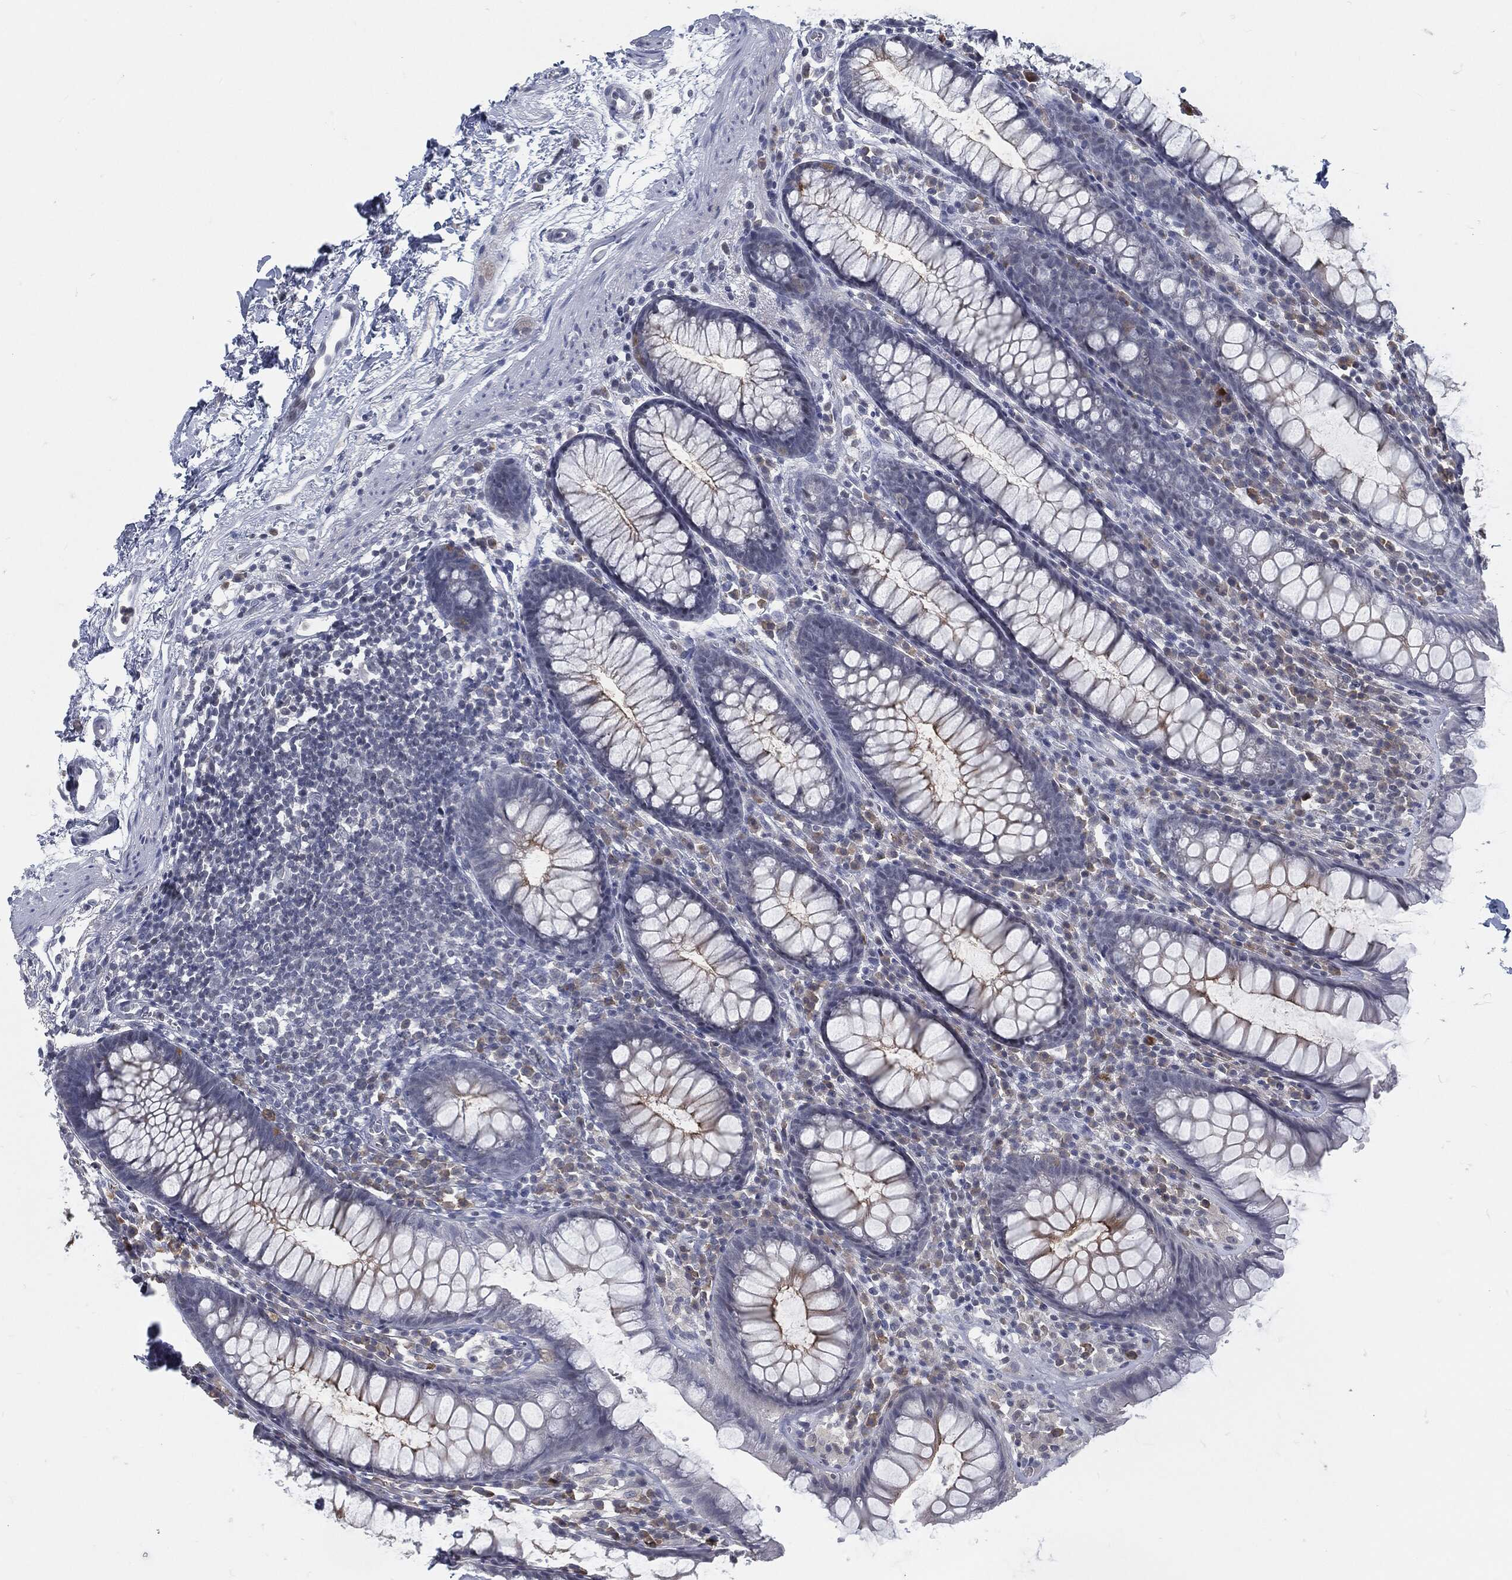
{"staining": {"intensity": "negative", "quantity": "none", "location": "none"}, "tissue": "colon", "cell_type": "Endothelial cells", "image_type": "normal", "snomed": [{"axis": "morphology", "description": "Normal tissue, NOS"}, {"axis": "topography", "description": "Colon"}], "caption": "Immunohistochemistry (IHC) histopathology image of unremarkable colon: human colon stained with DAB (3,3'-diaminobenzidine) demonstrates no significant protein positivity in endothelial cells. The staining is performed using DAB brown chromogen with nuclei counter-stained in using hematoxylin.", "gene": "PROM1", "patient": {"sex": "male", "age": 76}}